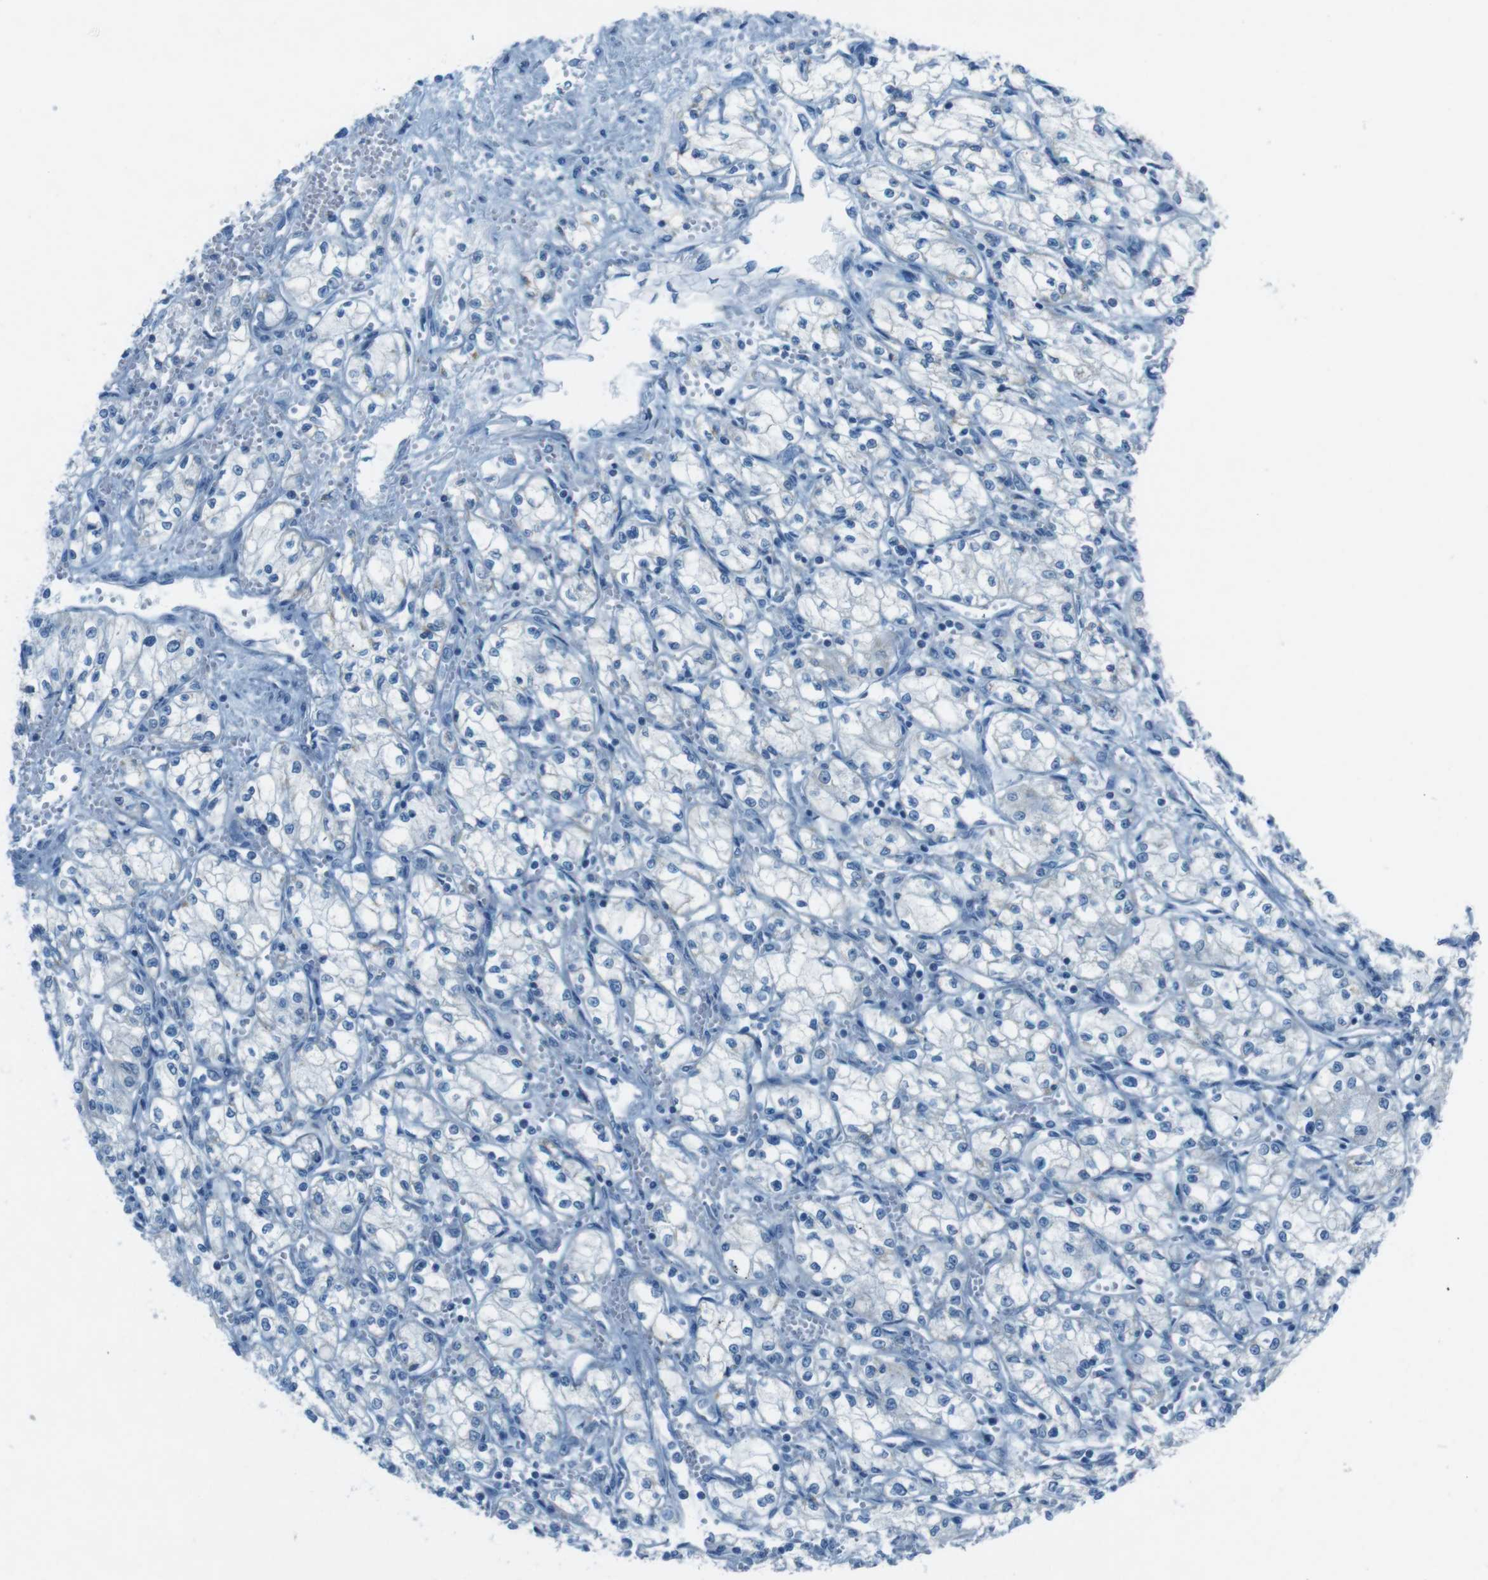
{"staining": {"intensity": "negative", "quantity": "none", "location": "none"}, "tissue": "renal cancer", "cell_type": "Tumor cells", "image_type": "cancer", "snomed": [{"axis": "morphology", "description": "Normal tissue, NOS"}, {"axis": "morphology", "description": "Adenocarcinoma, NOS"}, {"axis": "topography", "description": "Kidney"}], "caption": "The histopathology image reveals no staining of tumor cells in renal cancer (adenocarcinoma).", "gene": "DNAJA3", "patient": {"sex": "male", "age": 59}}